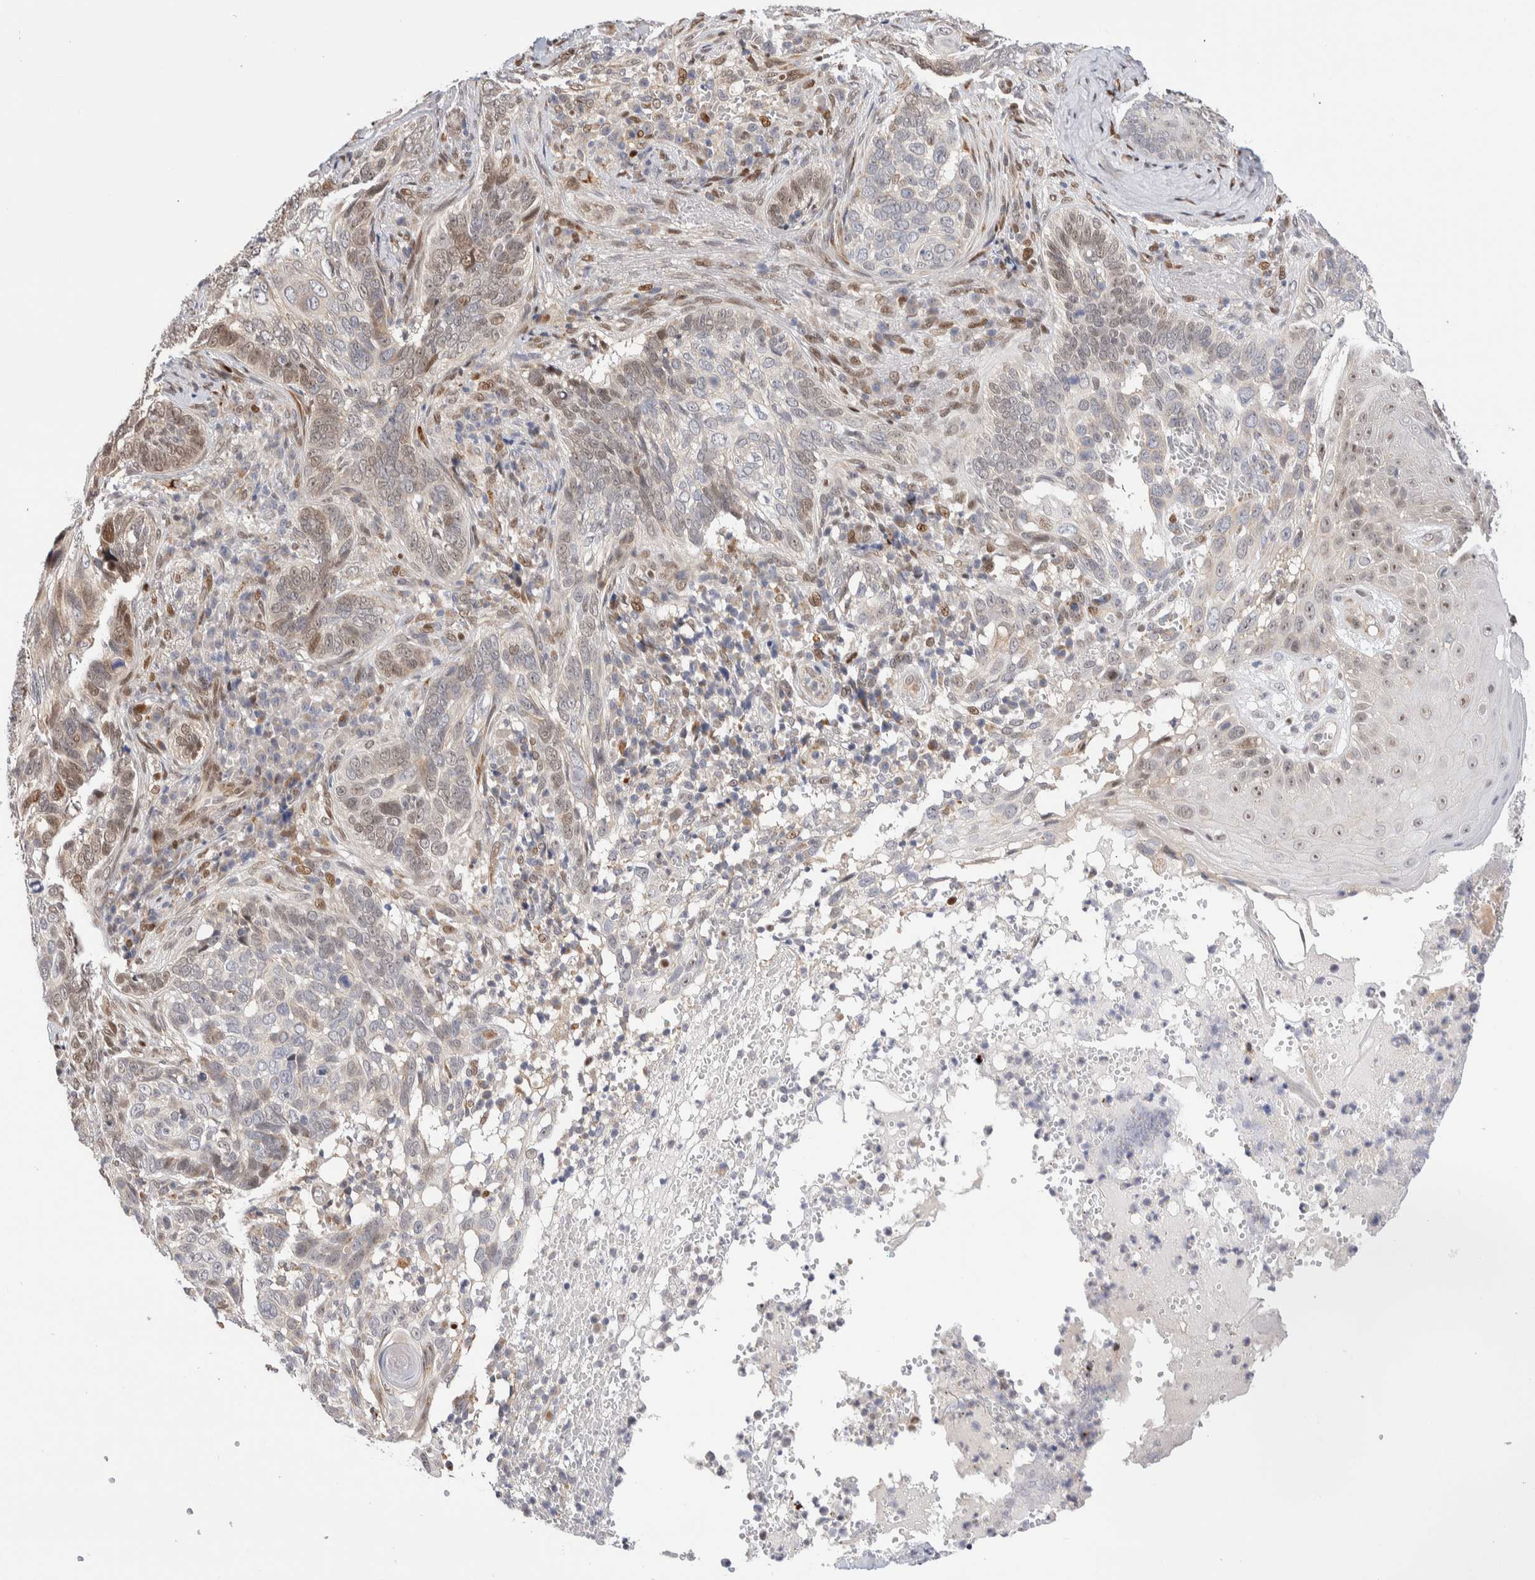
{"staining": {"intensity": "weak", "quantity": "<25%", "location": "nuclear"}, "tissue": "skin cancer", "cell_type": "Tumor cells", "image_type": "cancer", "snomed": [{"axis": "morphology", "description": "Basal cell carcinoma"}, {"axis": "topography", "description": "Skin"}], "caption": "Tumor cells show no significant positivity in skin cancer (basal cell carcinoma).", "gene": "NSMAF", "patient": {"sex": "female", "age": 89}}